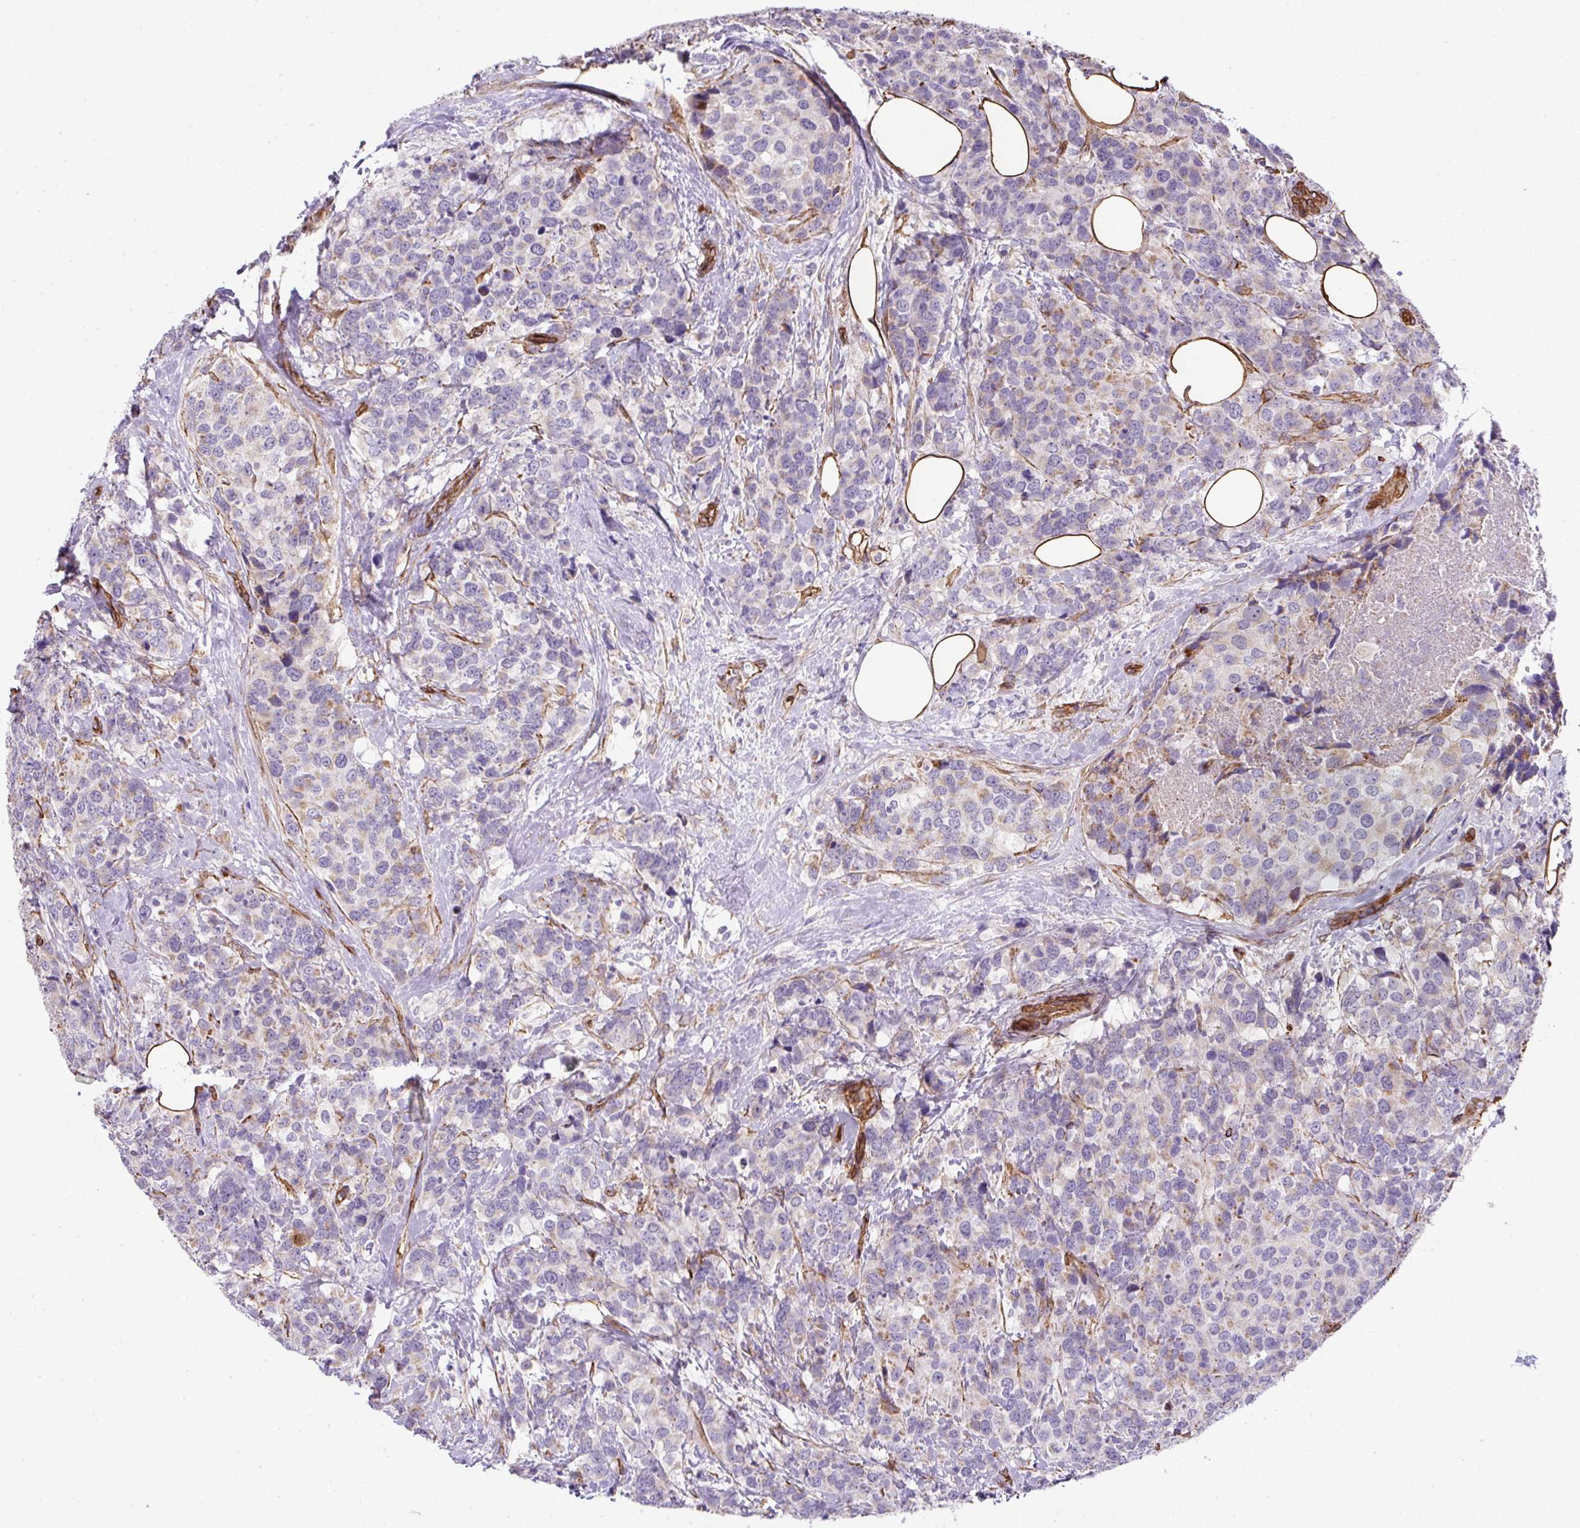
{"staining": {"intensity": "weak", "quantity": "<25%", "location": "cytoplasmic/membranous"}, "tissue": "breast cancer", "cell_type": "Tumor cells", "image_type": "cancer", "snomed": [{"axis": "morphology", "description": "Lobular carcinoma"}, {"axis": "topography", "description": "Breast"}], "caption": "Tumor cells show no significant expression in breast cancer.", "gene": "ANKUB1", "patient": {"sex": "female", "age": 59}}